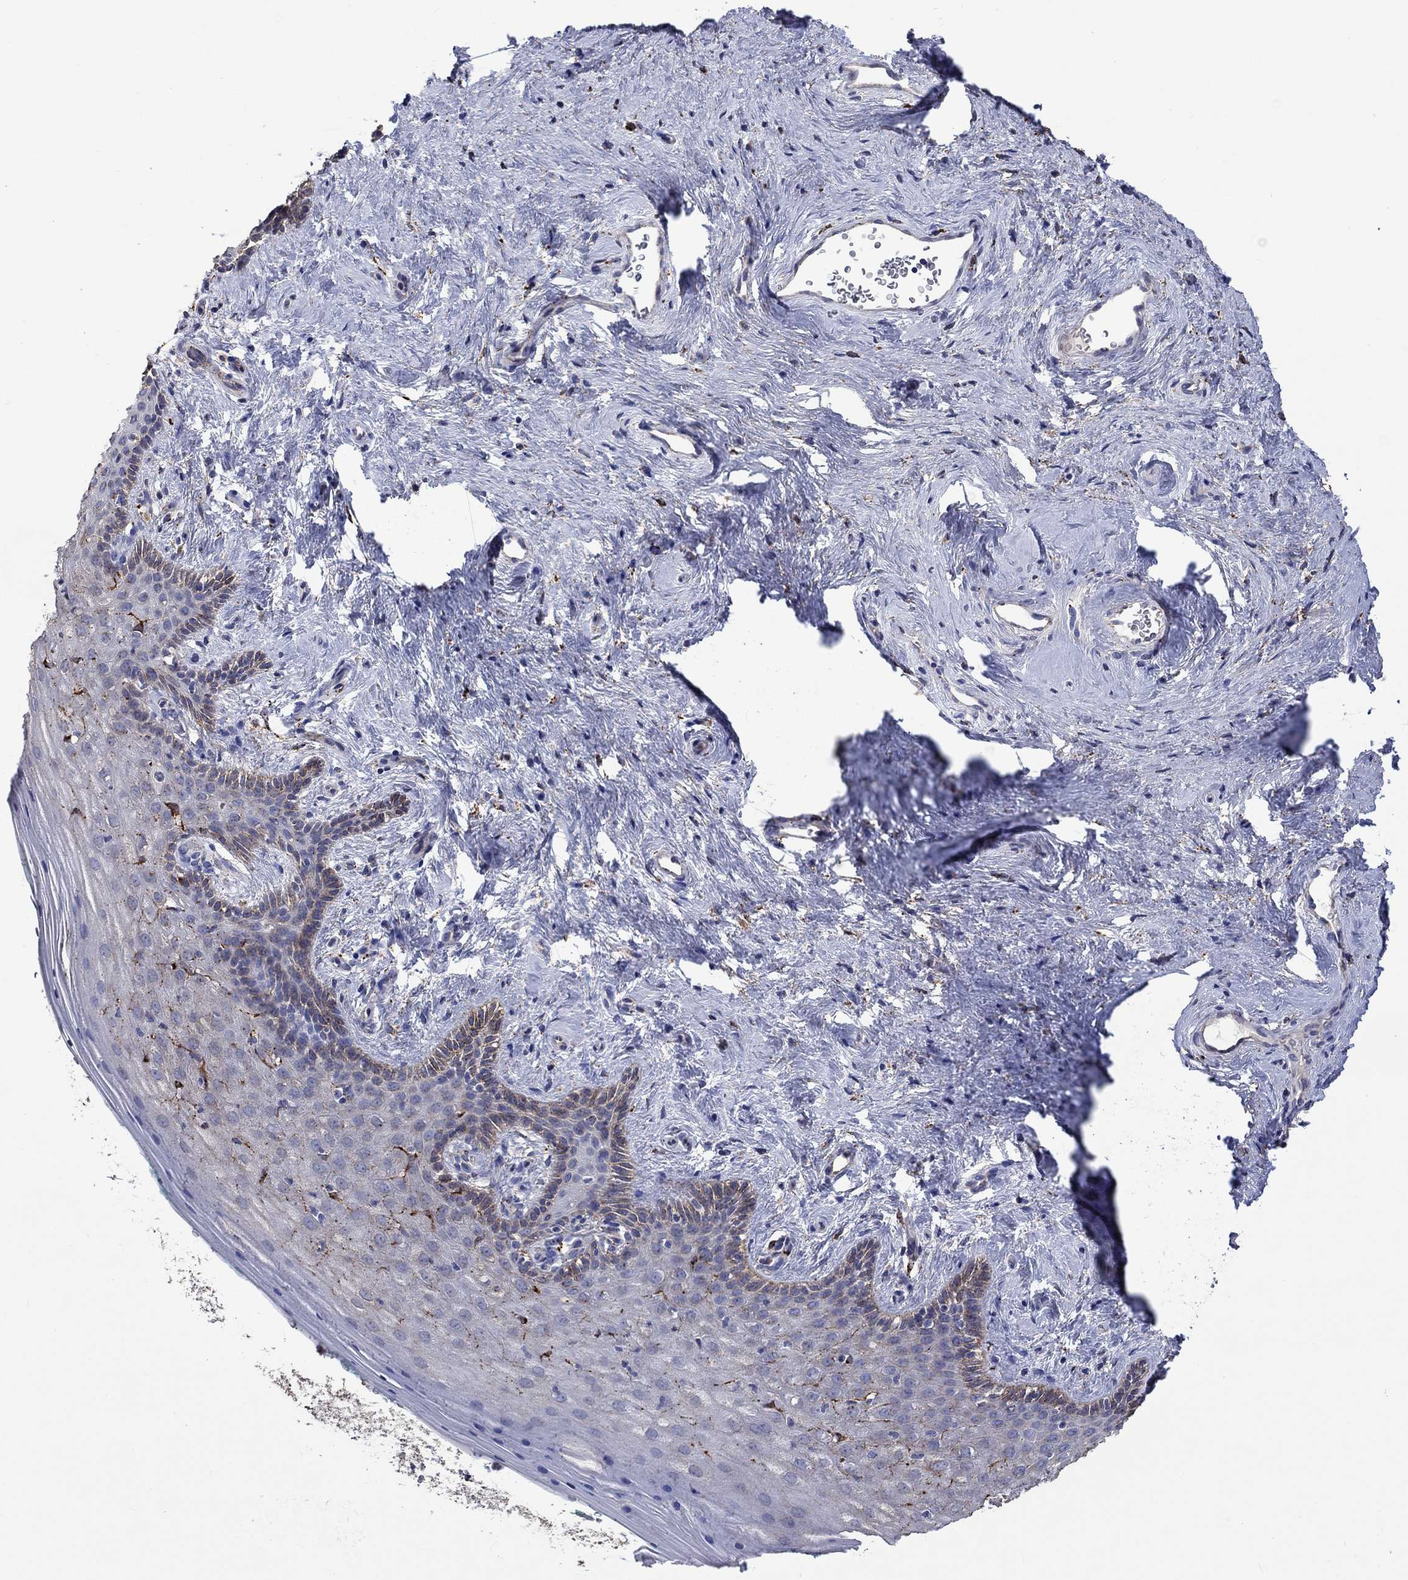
{"staining": {"intensity": "moderate", "quantity": "<25%", "location": "cytoplasmic/membranous"}, "tissue": "vagina", "cell_type": "Squamous epithelial cells", "image_type": "normal", "snomed": [{"axis": "morphology", "description": "Normal tissue, NOS"}, {"axis": "topography", "description": "Vagina"}], "caption": "Brown immunohistochemical staining in unremarkable vagina exhibits moderate cytoplasmic/membranous staining in approximately <25% of squamous epithelial cells.", "gene": "CTSB", "patient": {"sex": "female", "age": 45}}